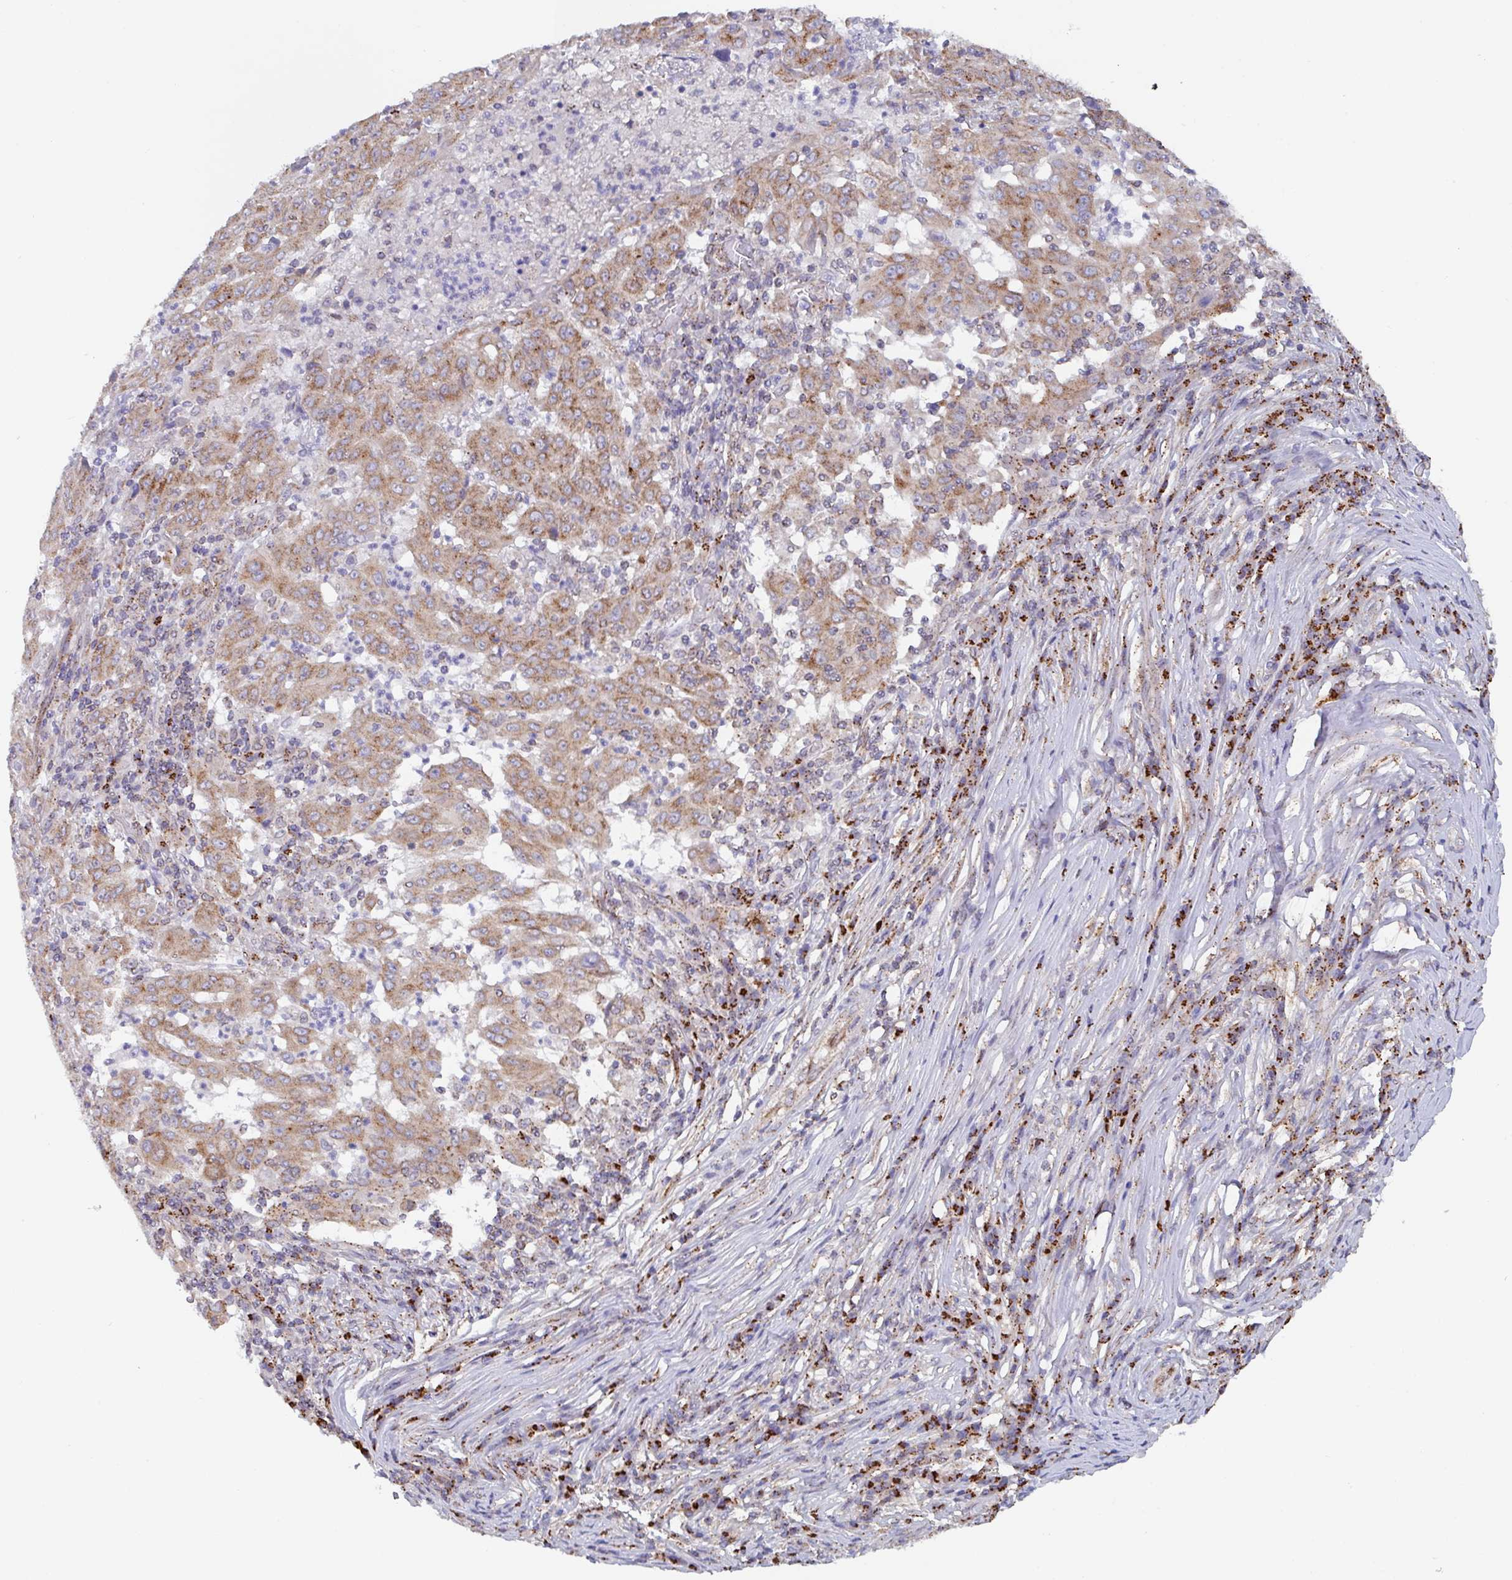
{"staining": {"intensity": "moderate", "quantity": ">75%", "location": "cytoplasmic/membranous"}, "tissue": "pancreatic cancer", "cell_type": "Tumor cells", "image_type": "cancer", "snomed": [{"axis": "morphology", "description": "Adenocarcinoma, NOS"}, {"axis": "topography", "description": "Pancreas"}], "caption": "Adenocarcinoma (pancreatic) tissue exhibits moderate cytoplasmic/membranous staining in approximately >75% of tumor cells, visualized by immunohistochemistry.", "gene": "PROSER3", "patient": {"sex": "male", "age": 63}}